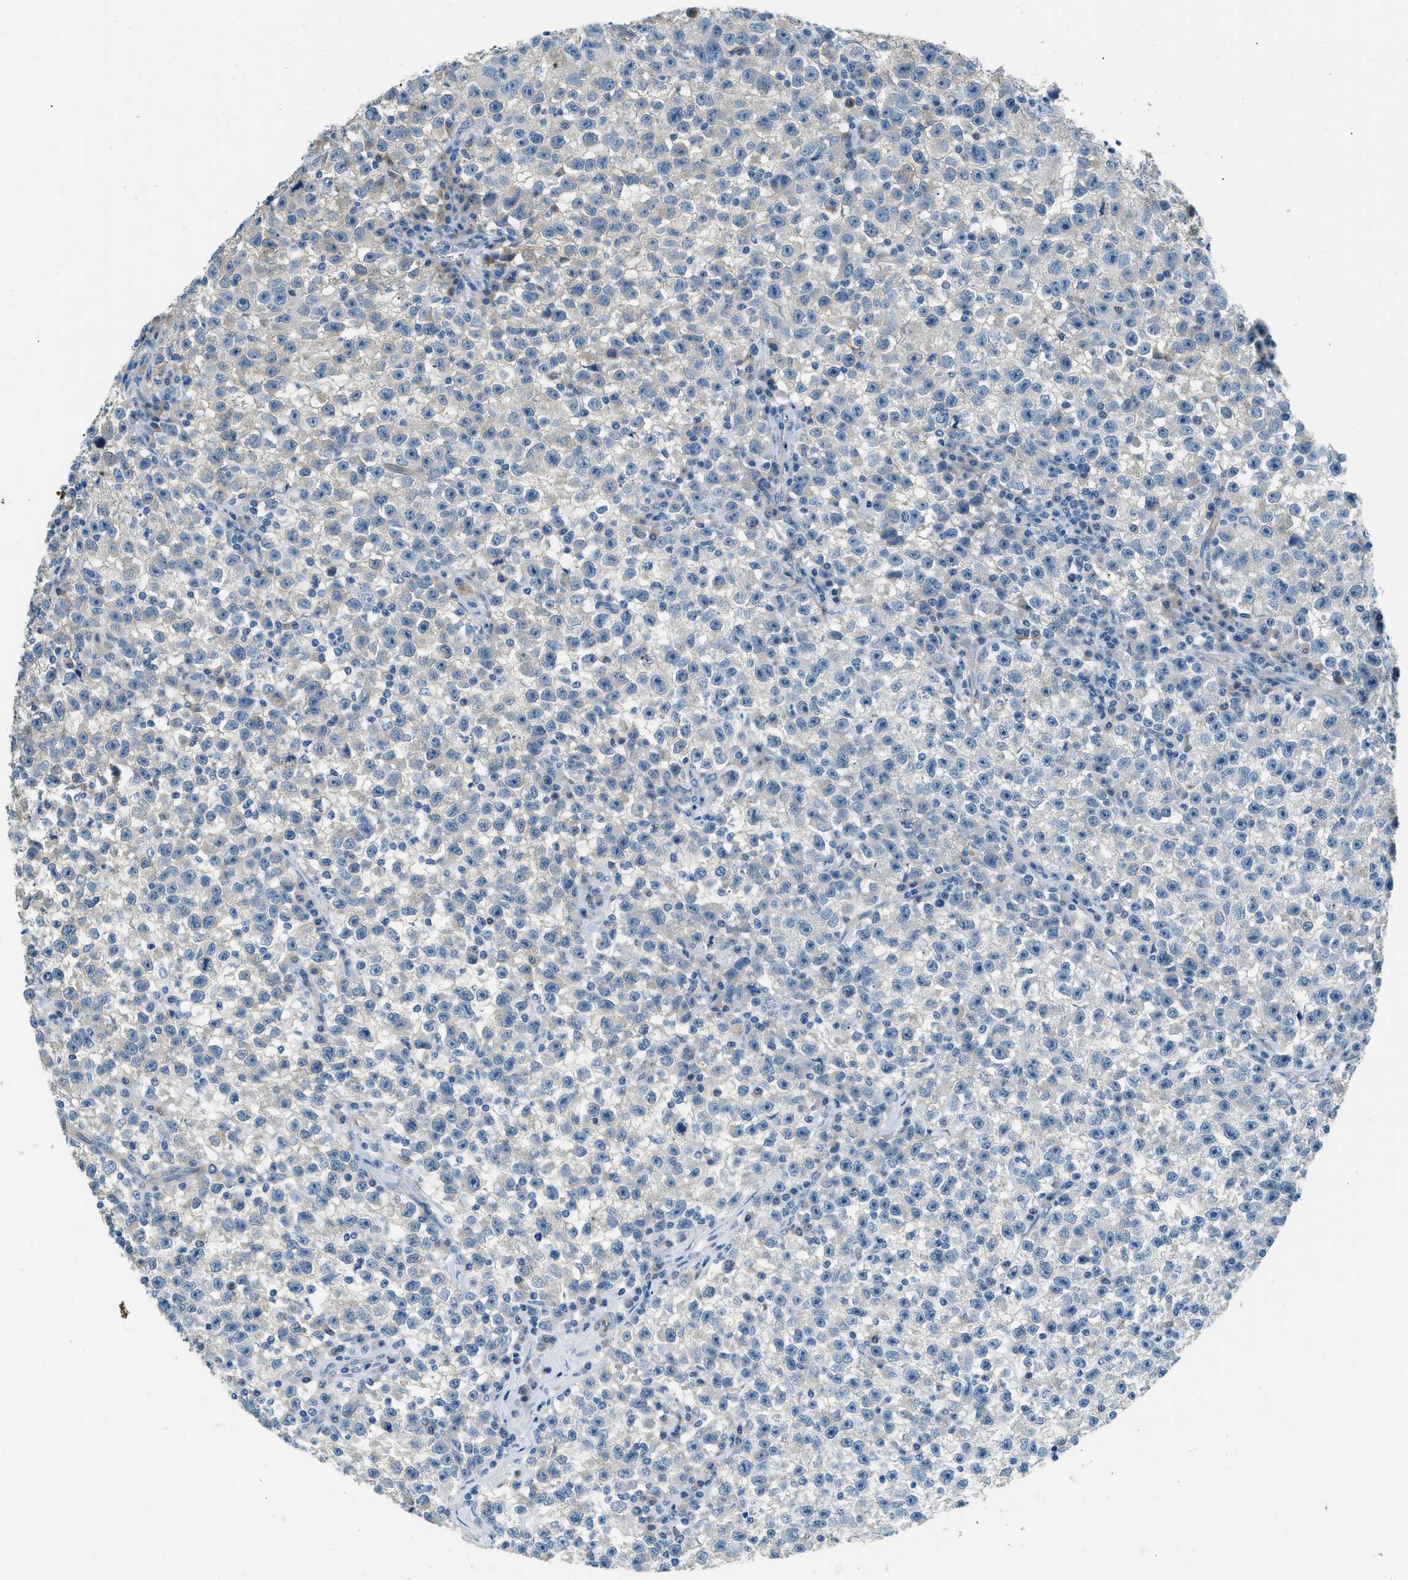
{"staining": {"intensity": "weak", "quantity": "<25%", "location": "cytoplasmic/membranous"}, "tissue": "testis cancer", "cell_type": "Tumor cells", "image_type": "cancer", "snomed": [{"axis": "morphology", "description": "Seminoma, NOS"}, {"axis": "topography", "description": "Testis"}], "caption": "IHC photomicrograph of neoplastic tissue: human testis cancer (seminoma) stained with DAB exhibits no significant protein staining in tumor cells. Brightfield microscopy of immunohistochemistry stained with DAB (brown) and hematoxylin (blue), captured at high magnification.", "gene": "ZNF367", "patient": {"sex": "male", "age": 22}}